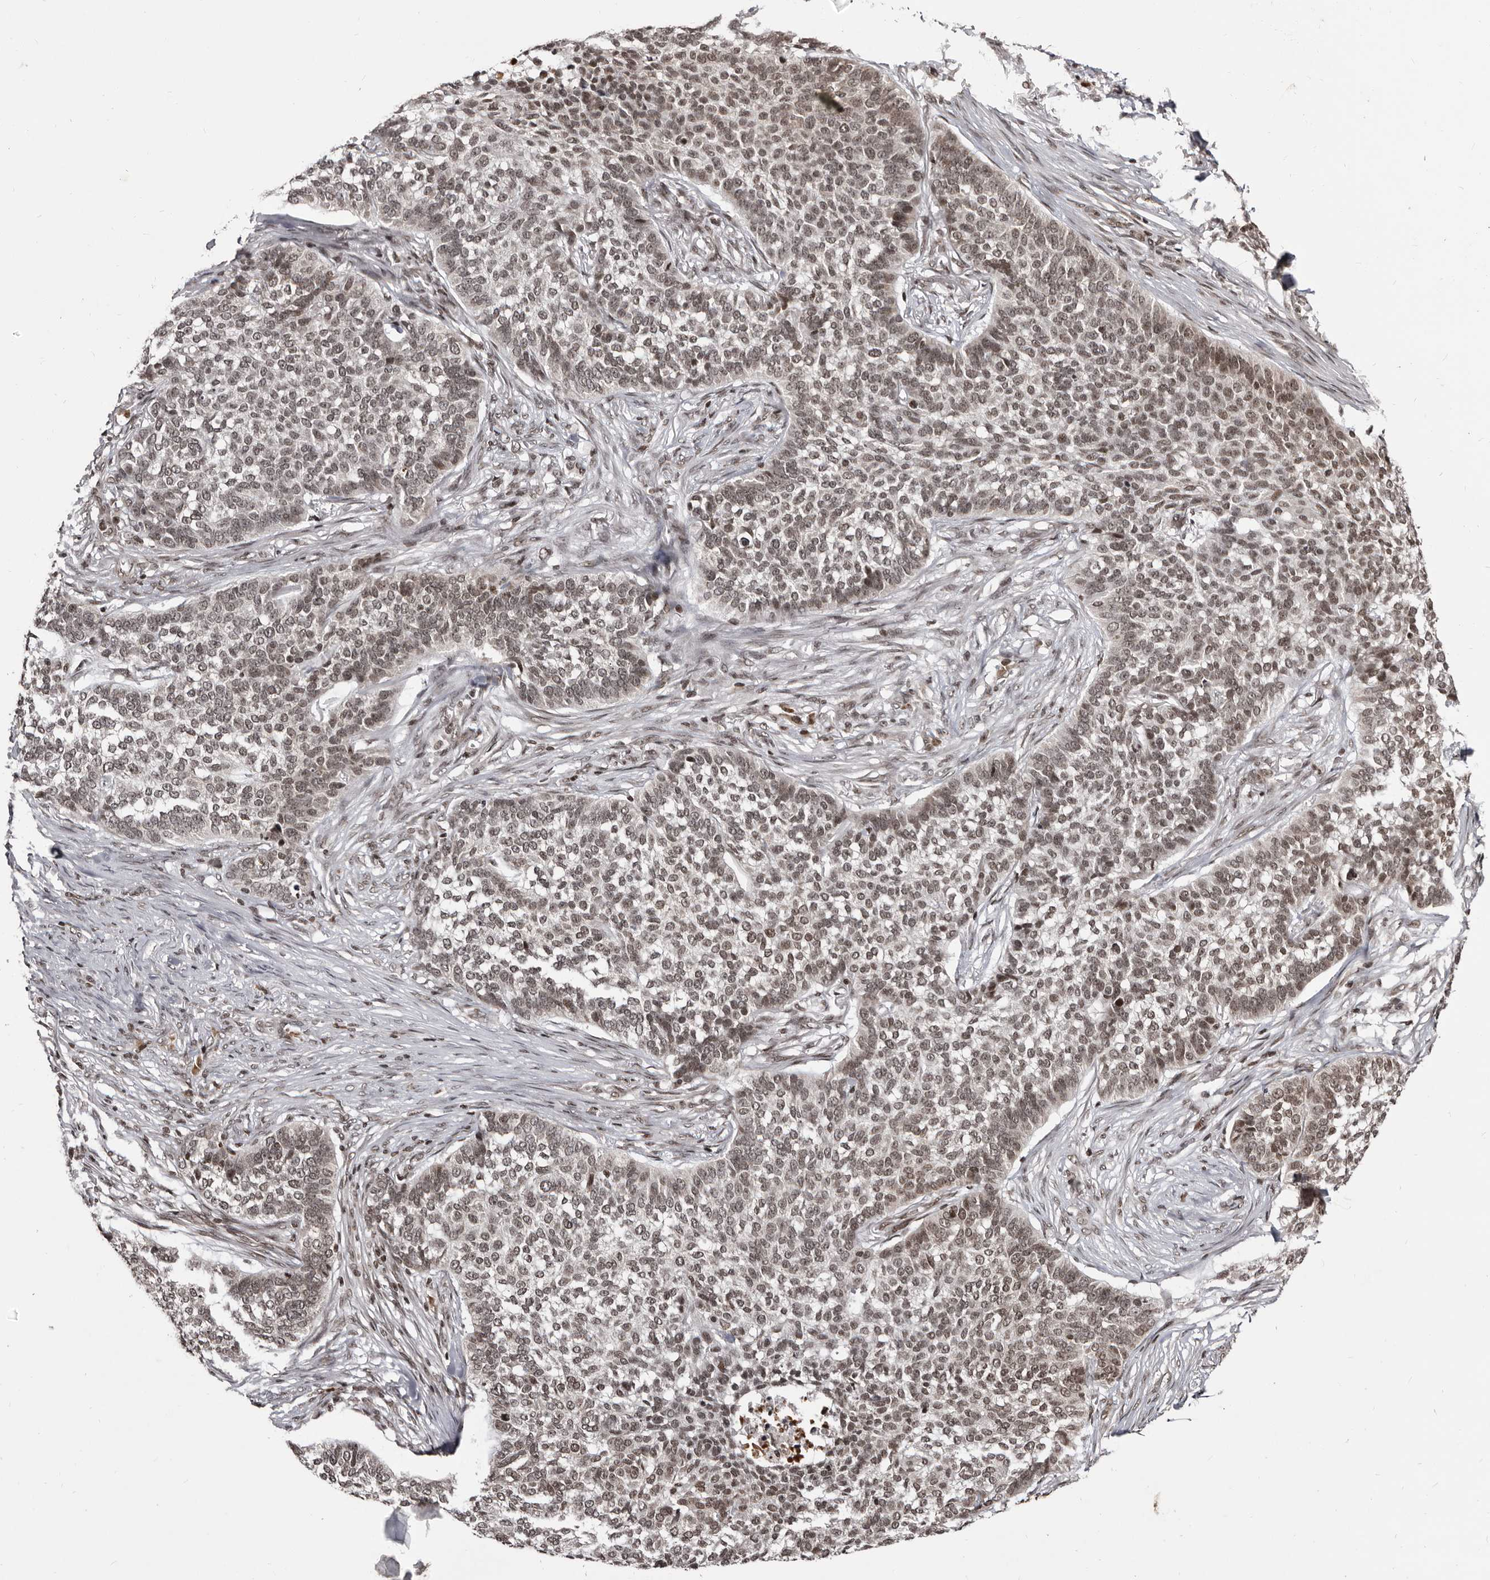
{"staining": {"intensity": "moderate", "quantity": ">75%", "location": "nuclear"}, "tissue": "skin cancer", "cell_type": "Tumor cells", "image_type": "cancer", "snomed": [{"axis": "morphology", "description": "Basal cell carcinoma"}, {"axis": "topography", "description": "Skin"}], "caption": "This photomicrograph displays basal cell carcinoma (skin) stained with IHC to label a protein in brown. The nuclear of tumor cells show moderate positivity for the protein. Nuclei are counter-stained blue.", "gene": "THUMPD1", "patient": {"sex": "male", "age": 85}}